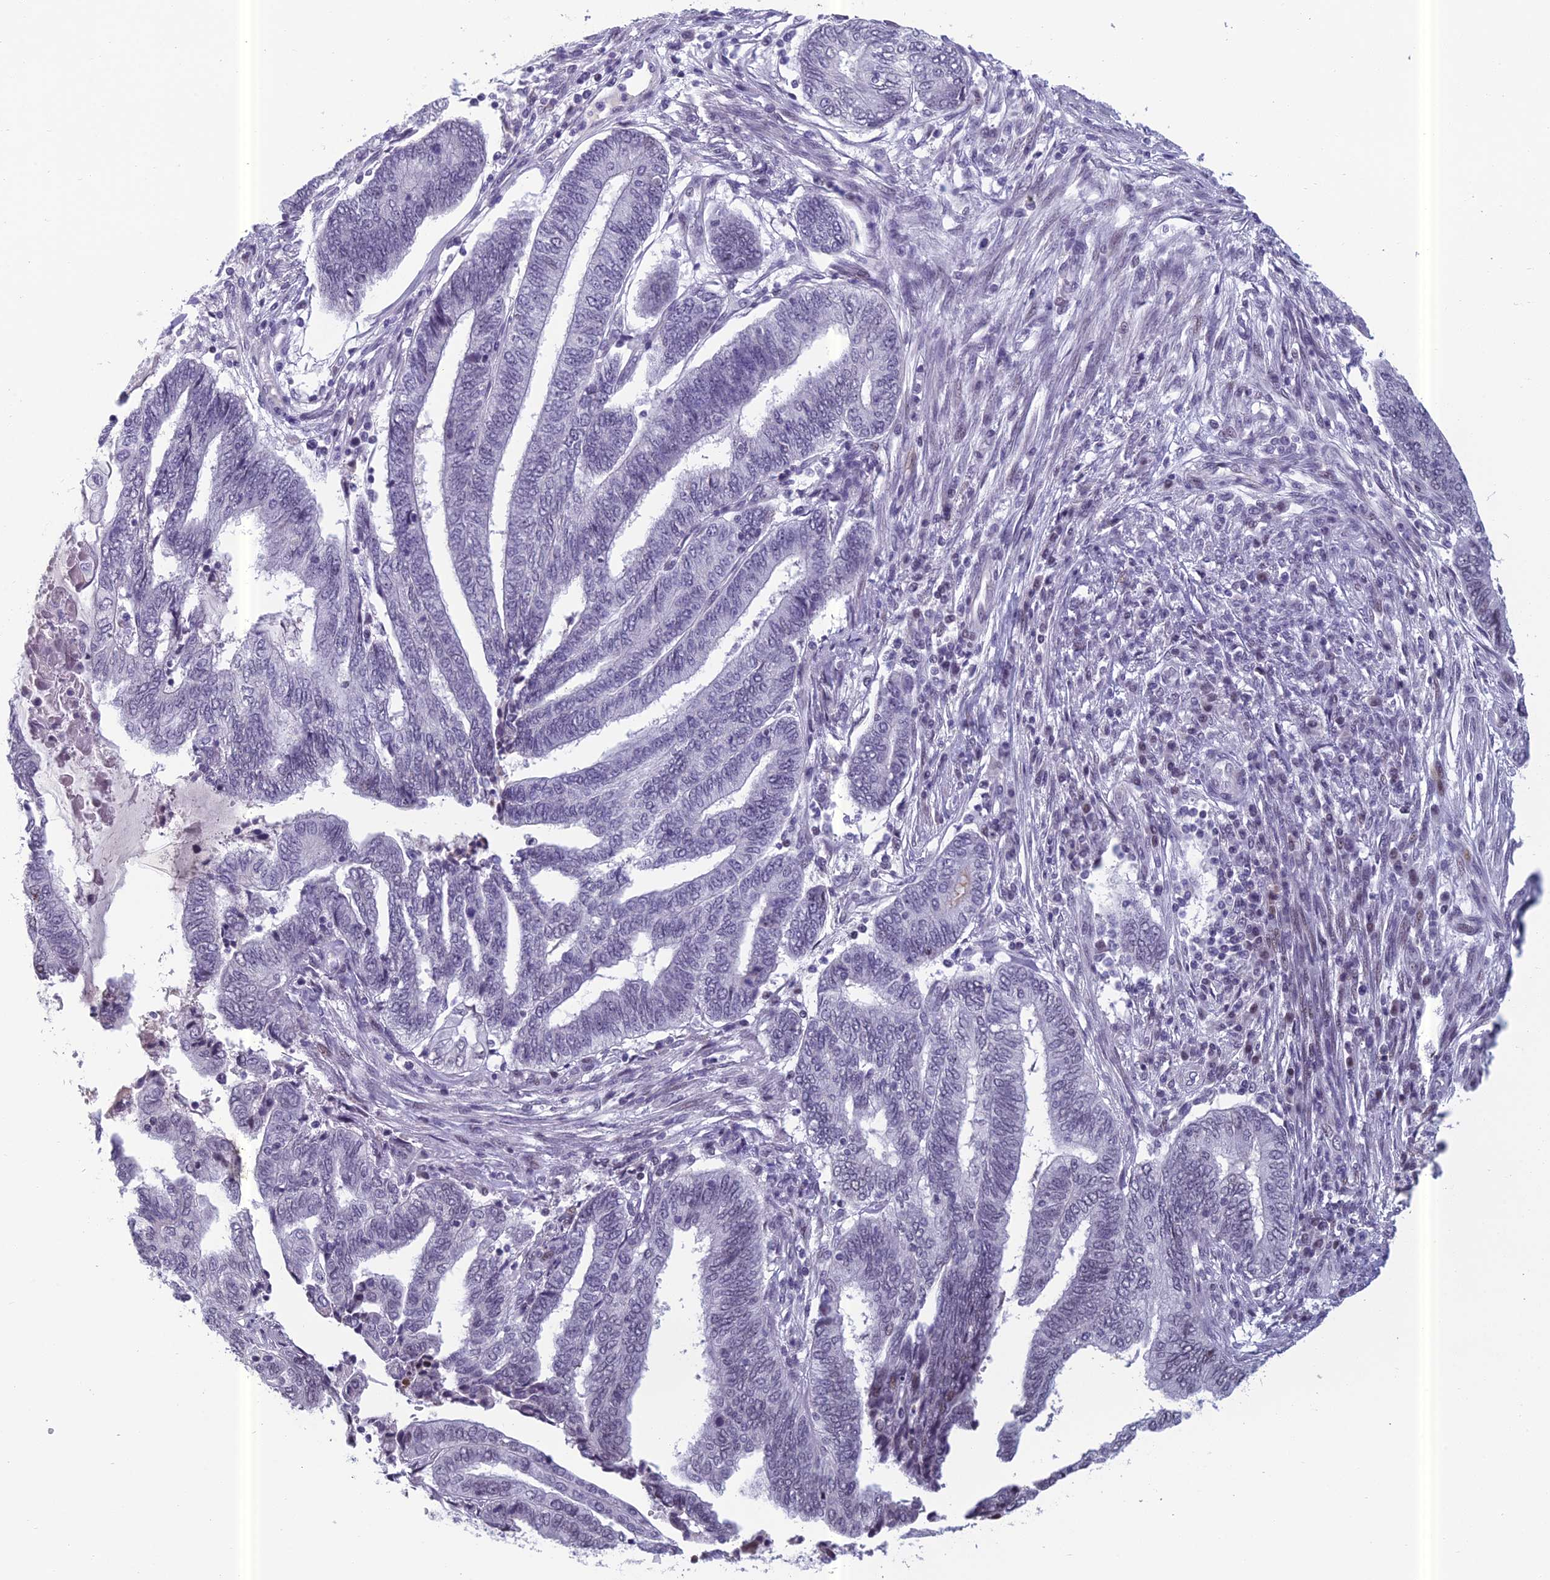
{"staining": {"intensity": "negative", "quantity": "none", "location": "none"}, "tissue": "endometrial cancer", "cell_type": "Tumor cells", "image_type": "cancer", "snomed": [{"axis": "morphology", "description": "Adenocarcinoma, NOS"}, {"axis": "topography", "description": "Uterus"}, {"axis": "topography", "description": "Endometrium"}], "caption": "The histopathology image exhibits no staining of tumor cells in adenocarcinoma (endometrial).", "gene": "RGS17", "patient": {"sex": "female", "age": 70}}